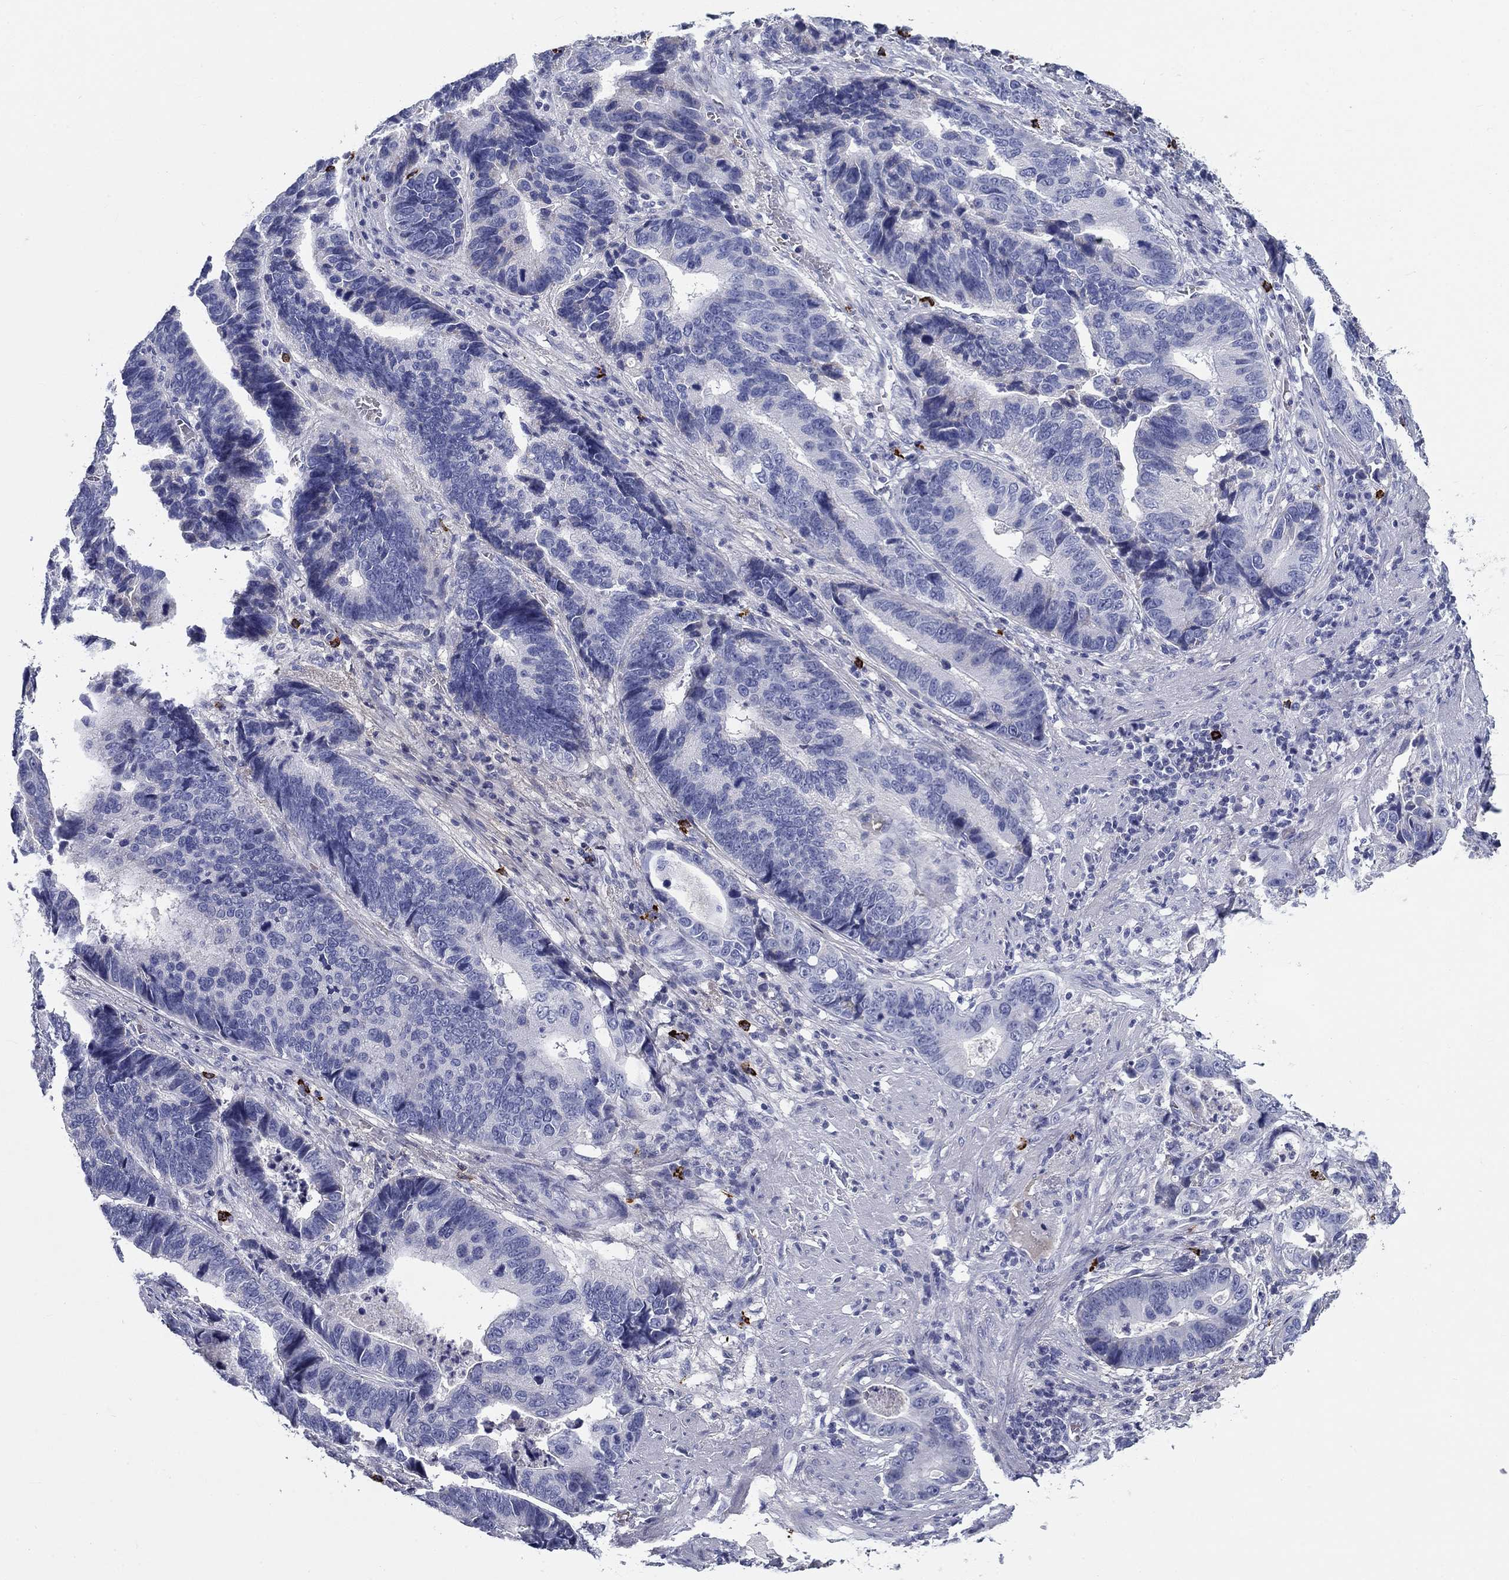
{"staining": {"intensity": "negative", "quantity": "none", "location": "none"}, "tissue": "stomach cancer", "cell_type": "Tumor cells", "image_type": "cancer", "snomed": [{"axis": "morphology", "description": "Adenocarcinoma, NOS"}, {"axis": "topography", "description": "Stomach"}], "caption": "High magnification brightfield microscopy of stomach cancer stained with DAB (3,3'-diaminobenzidine) (brown) and counterstained with hematoxylin (blue): tumor cells show no significant expression.", "gene": "CD40LG", "patient": {"sex": "male", "age": 84}}